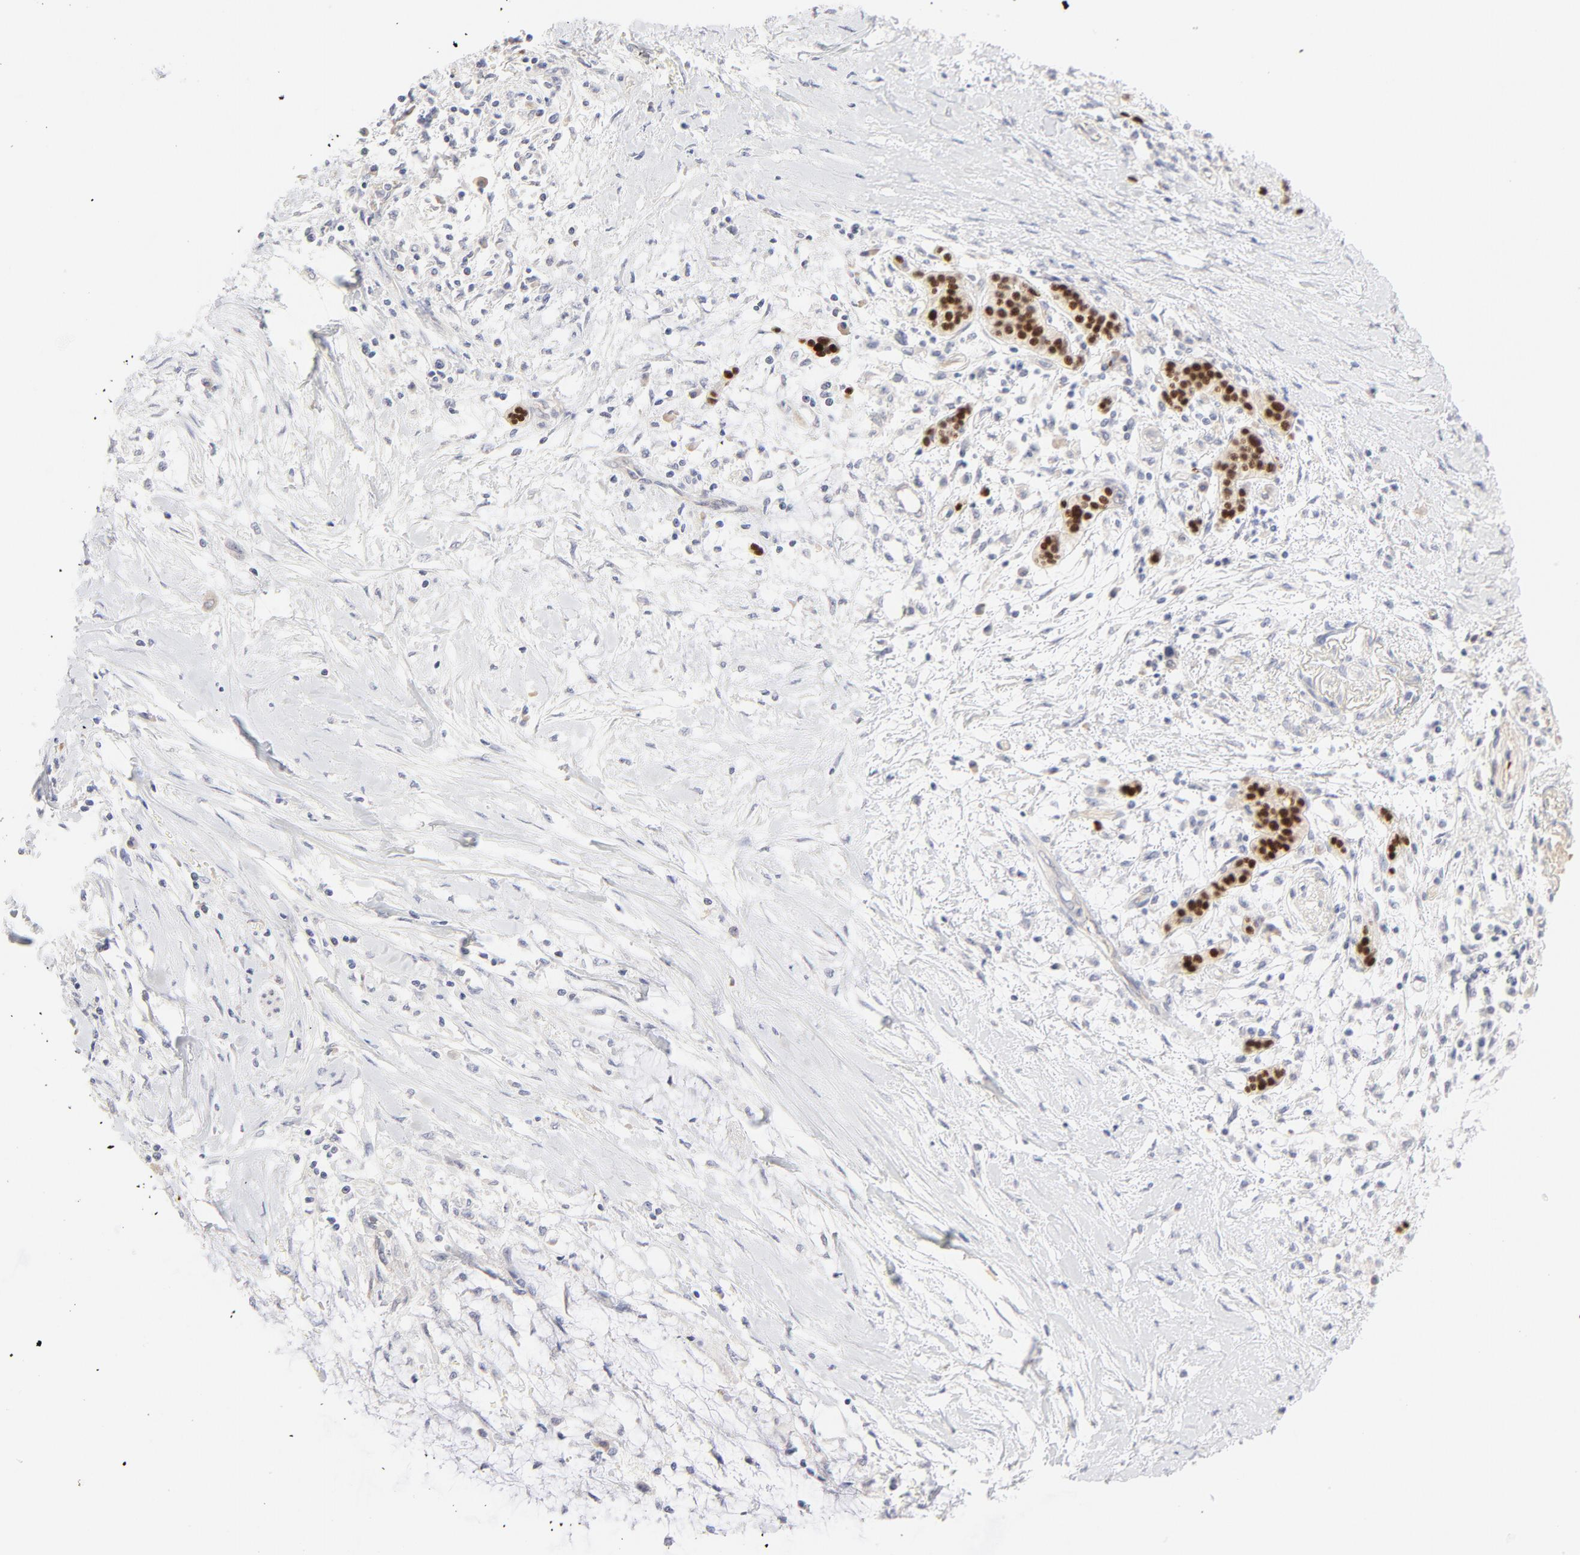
{"staining": {"intensity": "negative", "quantity": "none", "location": "none"}, "tissue": "pancreatic cancer", "cell_type": "Tumor cells", "image_type": "cancer", "snomed": [{"axis": "morphology", "description": "Adenocarcinoma, NOS"}, {"axis": "topography", "description": "Pancreas"}], "caption": "Tumor cells are negative for brown protein staining in pancreatic cancer (adenocarcinoma). Nuclei are stained in blue.", "gene": "NKX2-2", "patient": {"sex": "female", "age": 64}}